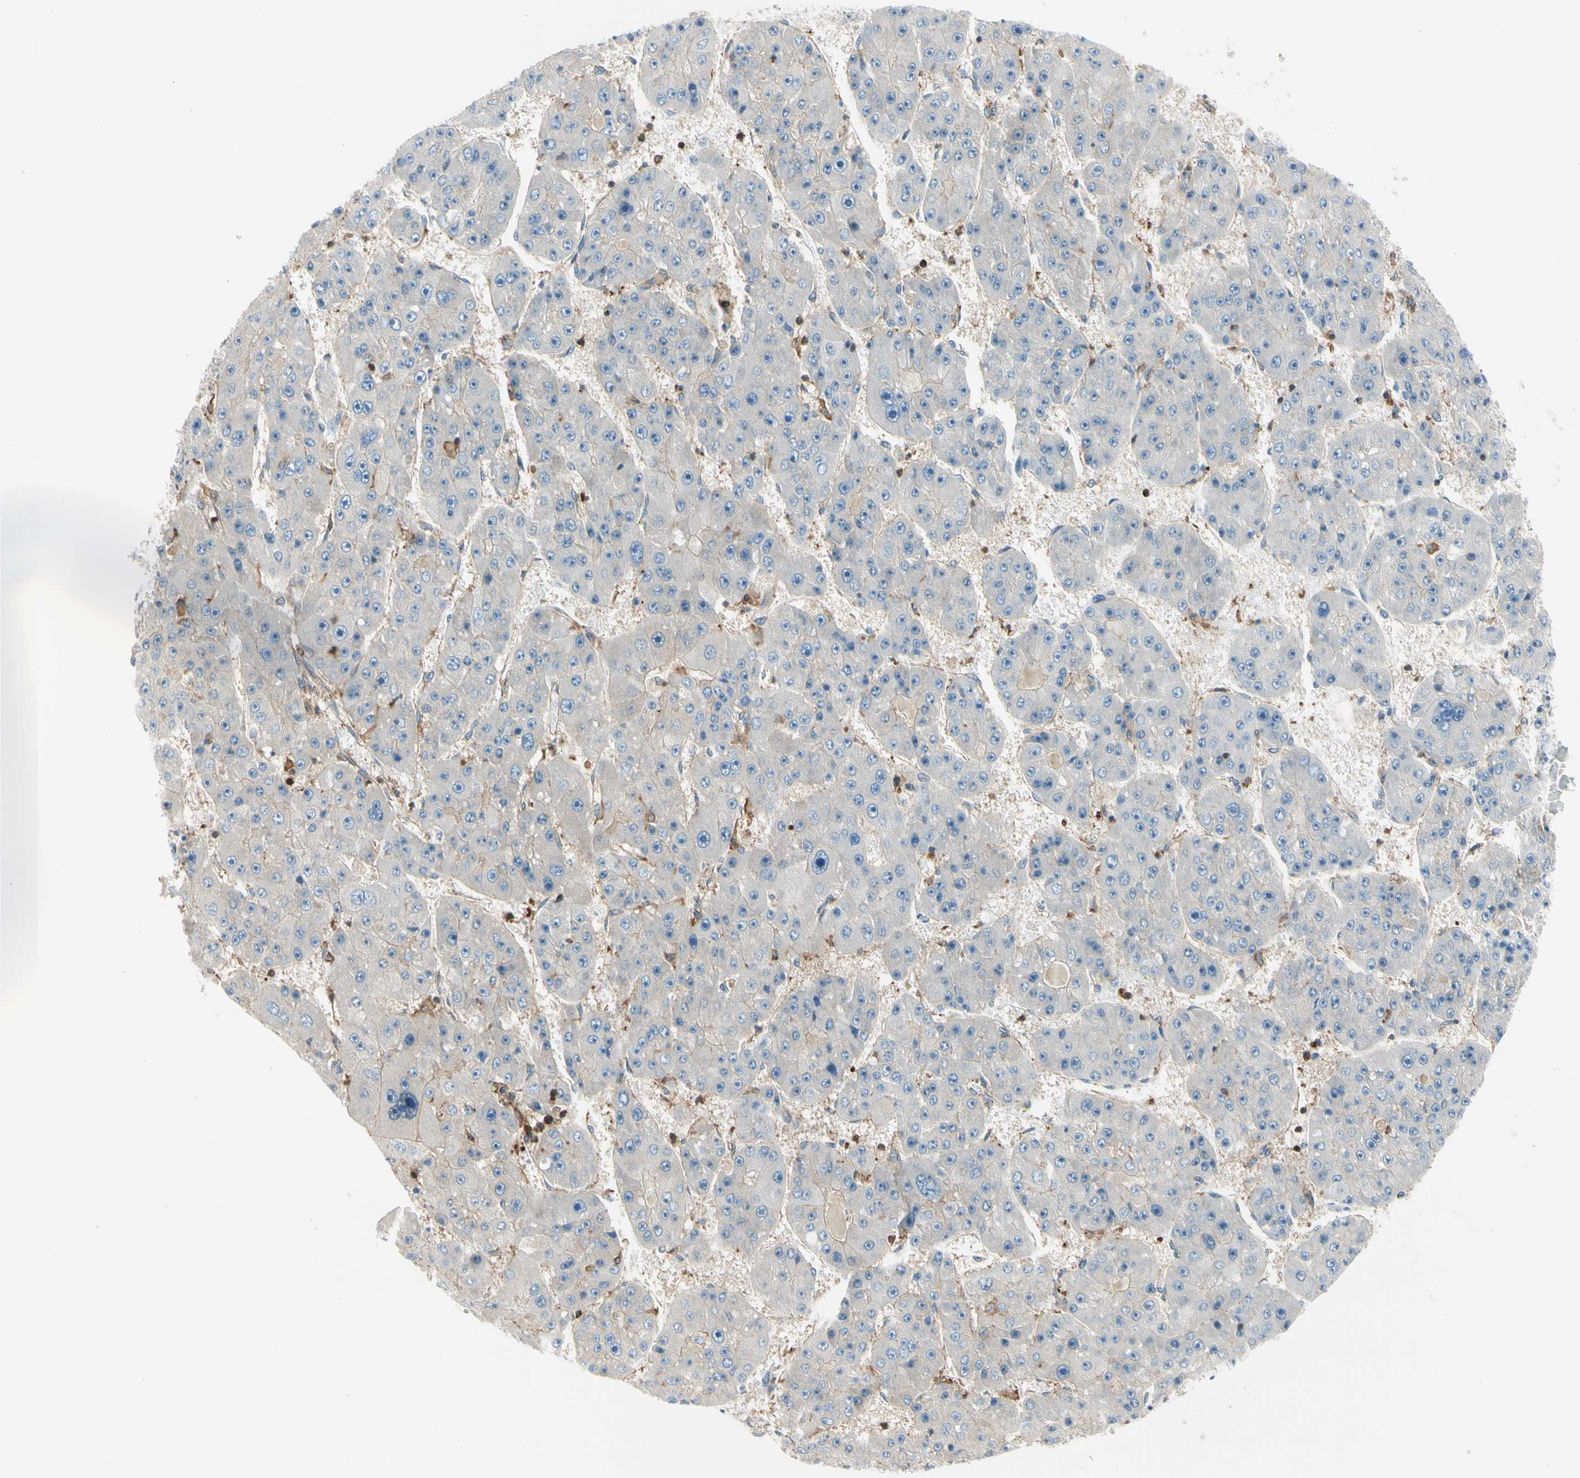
{"staining": {"intensity": "negative", "quantity": "none", "location": "none"}, "tissue": "liver cancer", "cell_type": "Tumor cells", "image_type": "cancer", "snomed": [{"axis": "morphology", "description": "Carcinoma, Hepatocellular, NOS"}, {"axis": "topography", "description": "Liver"}], "caption": "Protein analysis of liver cancer (hepatocellular carcinoma) displays no significant expression in tumor cells.", "gene": "CAPZA2", "patient": {"sex": "female", "age": 61}}